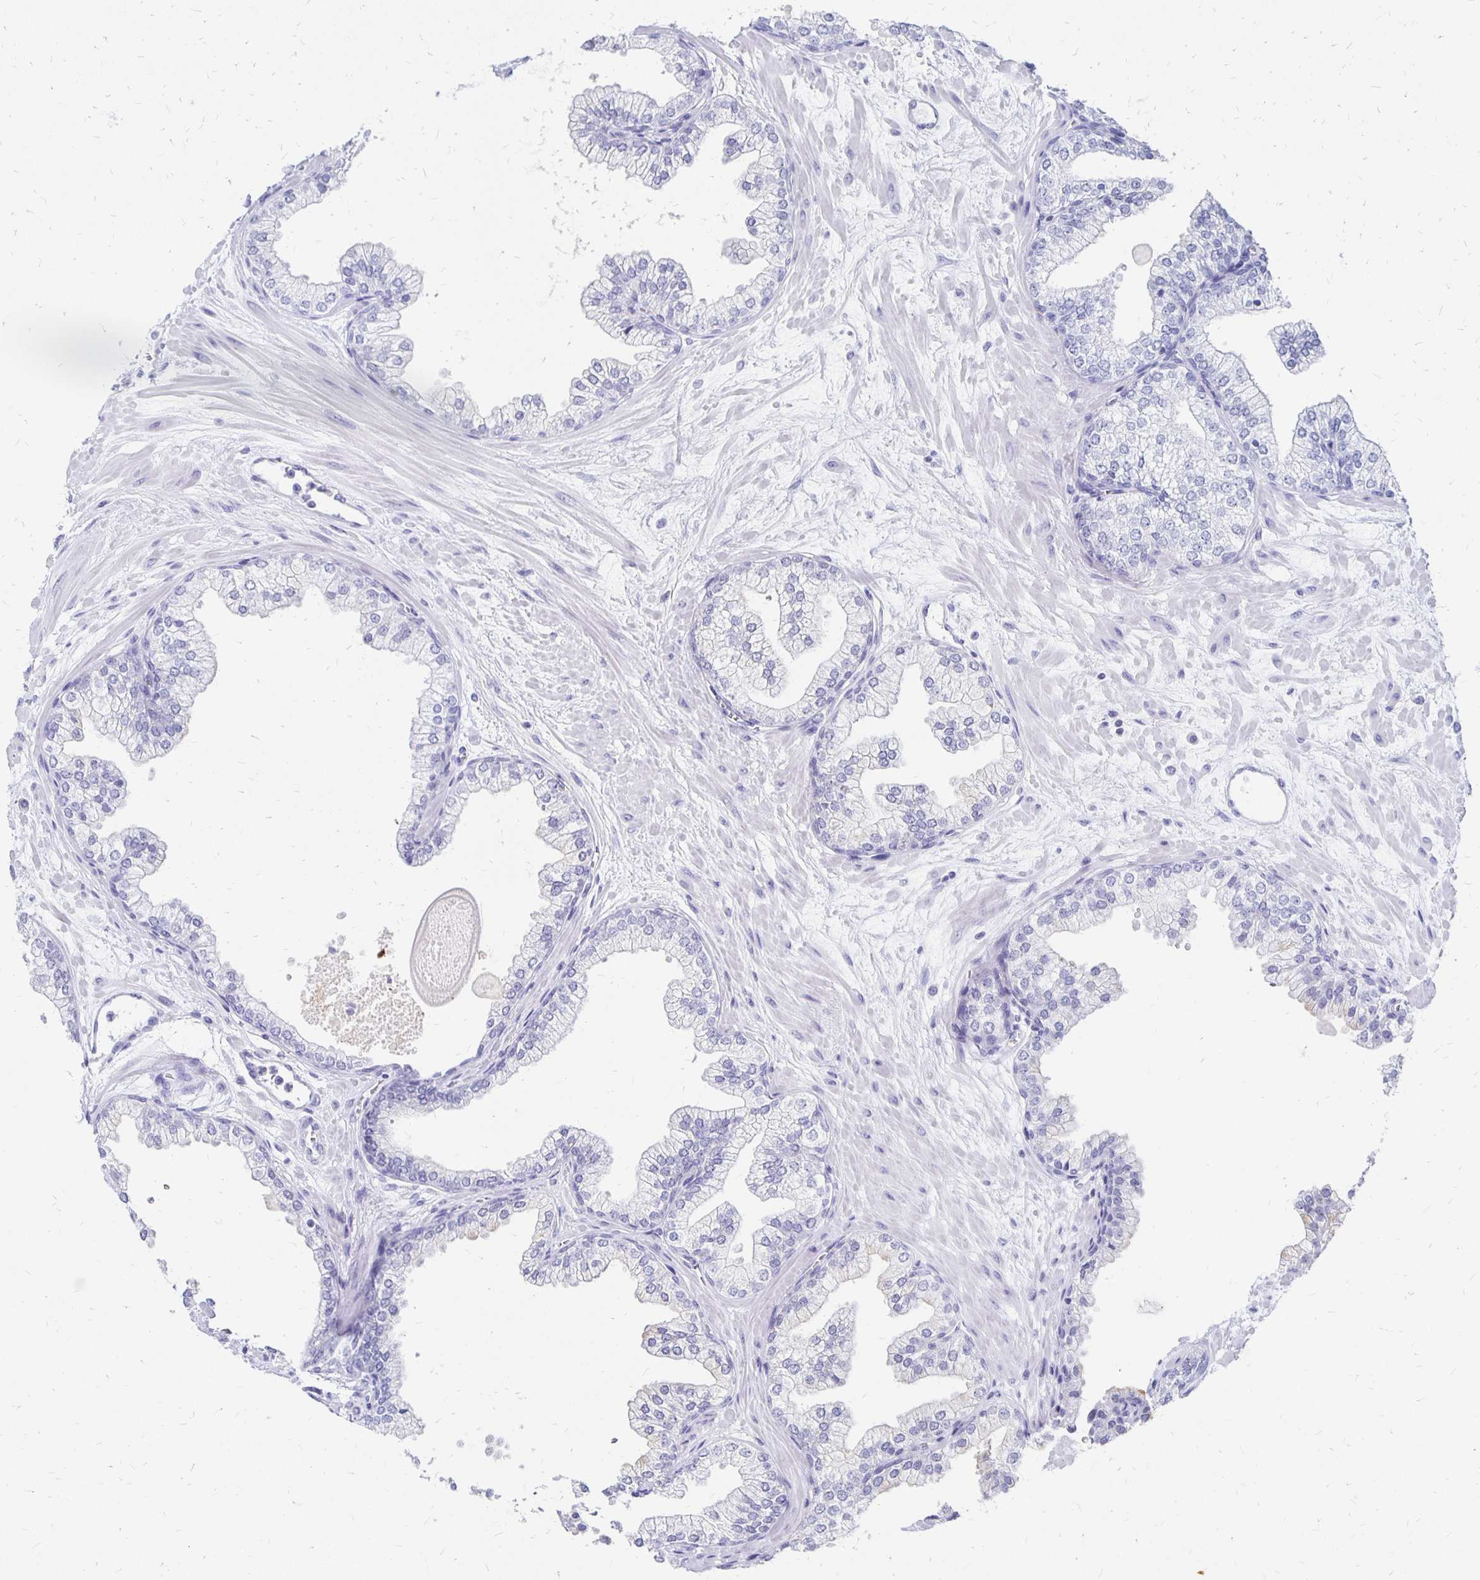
{"staining": {"intensity": "negative", "quantity": "none", "location": "none"}, "tissue": "prostate", "cell_type": "Glandular cells", "image_type": "normal", "snomed": [{"axis": "morphology", "description": "Normal tissue, NOS"}, {"axis": "topography", "description": "Prostate"}, {"axis": "topography", "description": "Peripheral nerve tissue"}], "caption": "The image demonstrates no significant staining in glandular cells of prostate. The staining was performed using DAB (3,3'-diaminobenzidine) to visualize the protein expression in brown, while the nuclei were stained in blue with hematoxylin (Magnification: 20x).", "gene": "SYT2", "patient": {"sex": "male", "age": 61}}